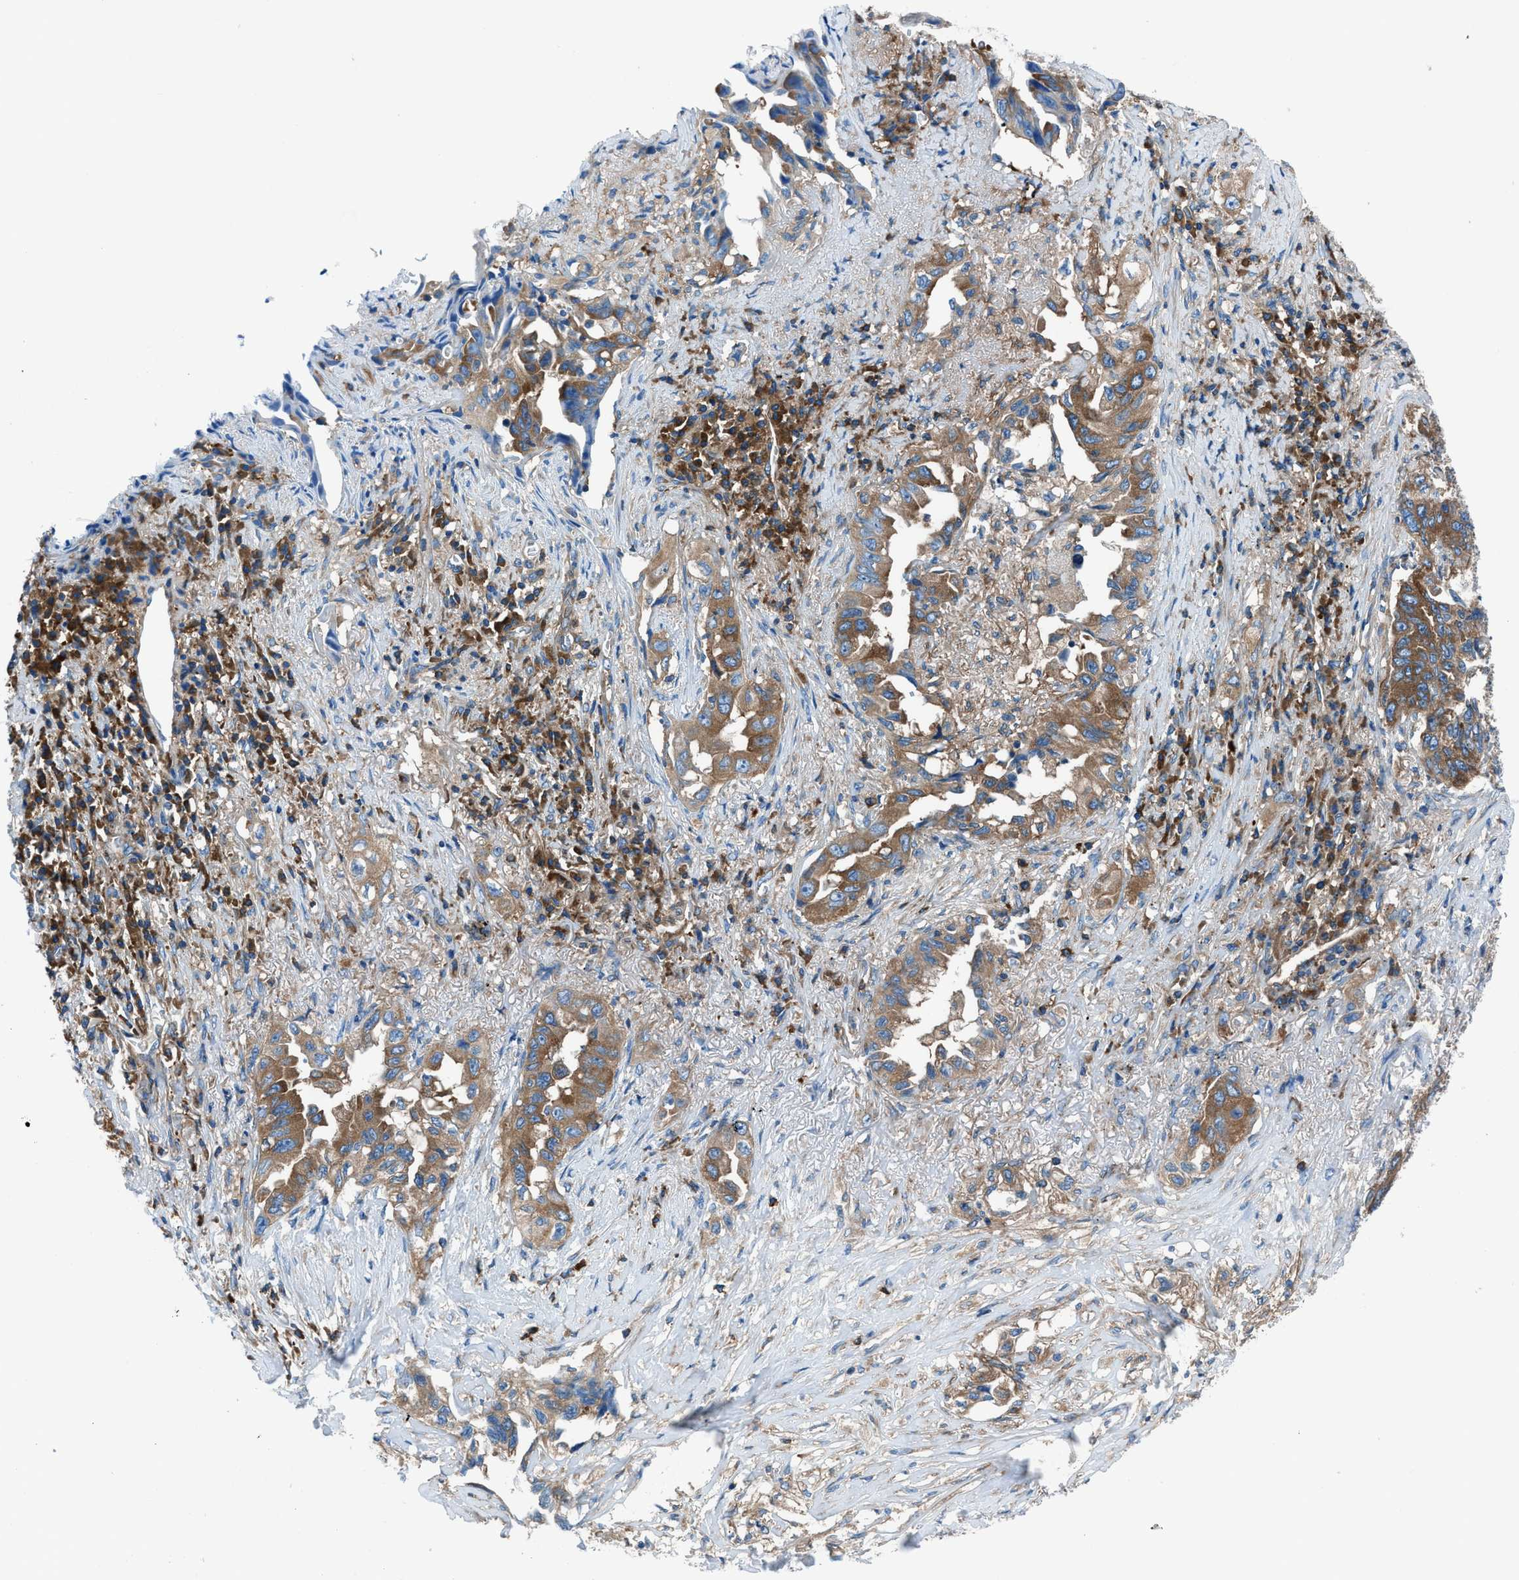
{"staining": {"intensity": "moderate", "quantity": ">75%", "location": "cytoplasmic/membranous"}, "tissue": "lung cancer", "cell_type": "Tumor cells", "image_type": "cancer", "snomed": [{"axis": "morphology", "description": "Adenocarcinoma, NOS"}, {"axis": "topography", "description": "Lung"}], "caption": "Immunohistochemical staining of lung adenocarcinoma exhibits medium levels of moderate cytoplasmic/membranous staining in approximately >75% of tumor cells.", "gene": "SARS1", "patient": {"sex": "female", "age": 51}}